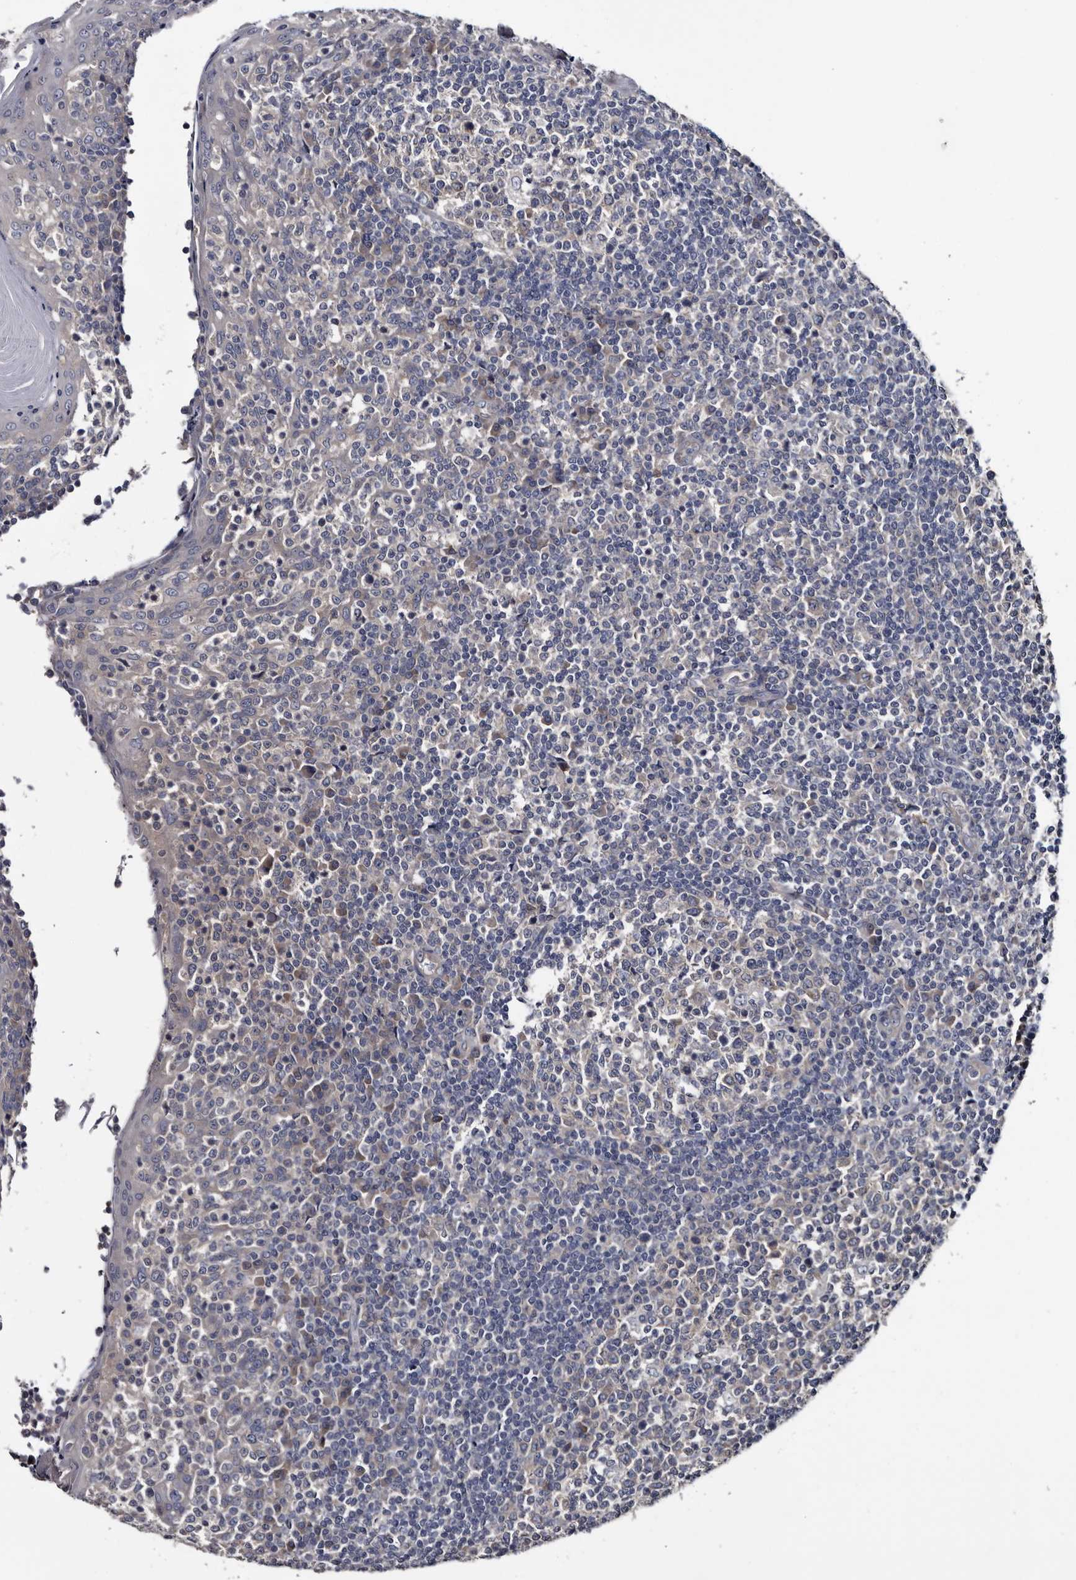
{"staining": {"intensity": "weak", "quantity": "<25%", "location": "cytoplasmic/membranous"}, "tissue": "tonsil", "cell_type": "Germinal center cells", "image_type": "normal", "snomed": [{"axis": "morphology", "description": "Normal tissue, NOS"}, {"axis": "topography", "description": "Tonsil"}], "caption": "Immunohistochemistry (IHC) image of normal tonsil: tonsil stained with DAB reveals no significant protein positivity in germinal center cells. (Brightfield microscopy of DAB immunohistochemistry at high magnification).", "gene": "IARS1", "patient": {"sex": "female", "age": 19}}